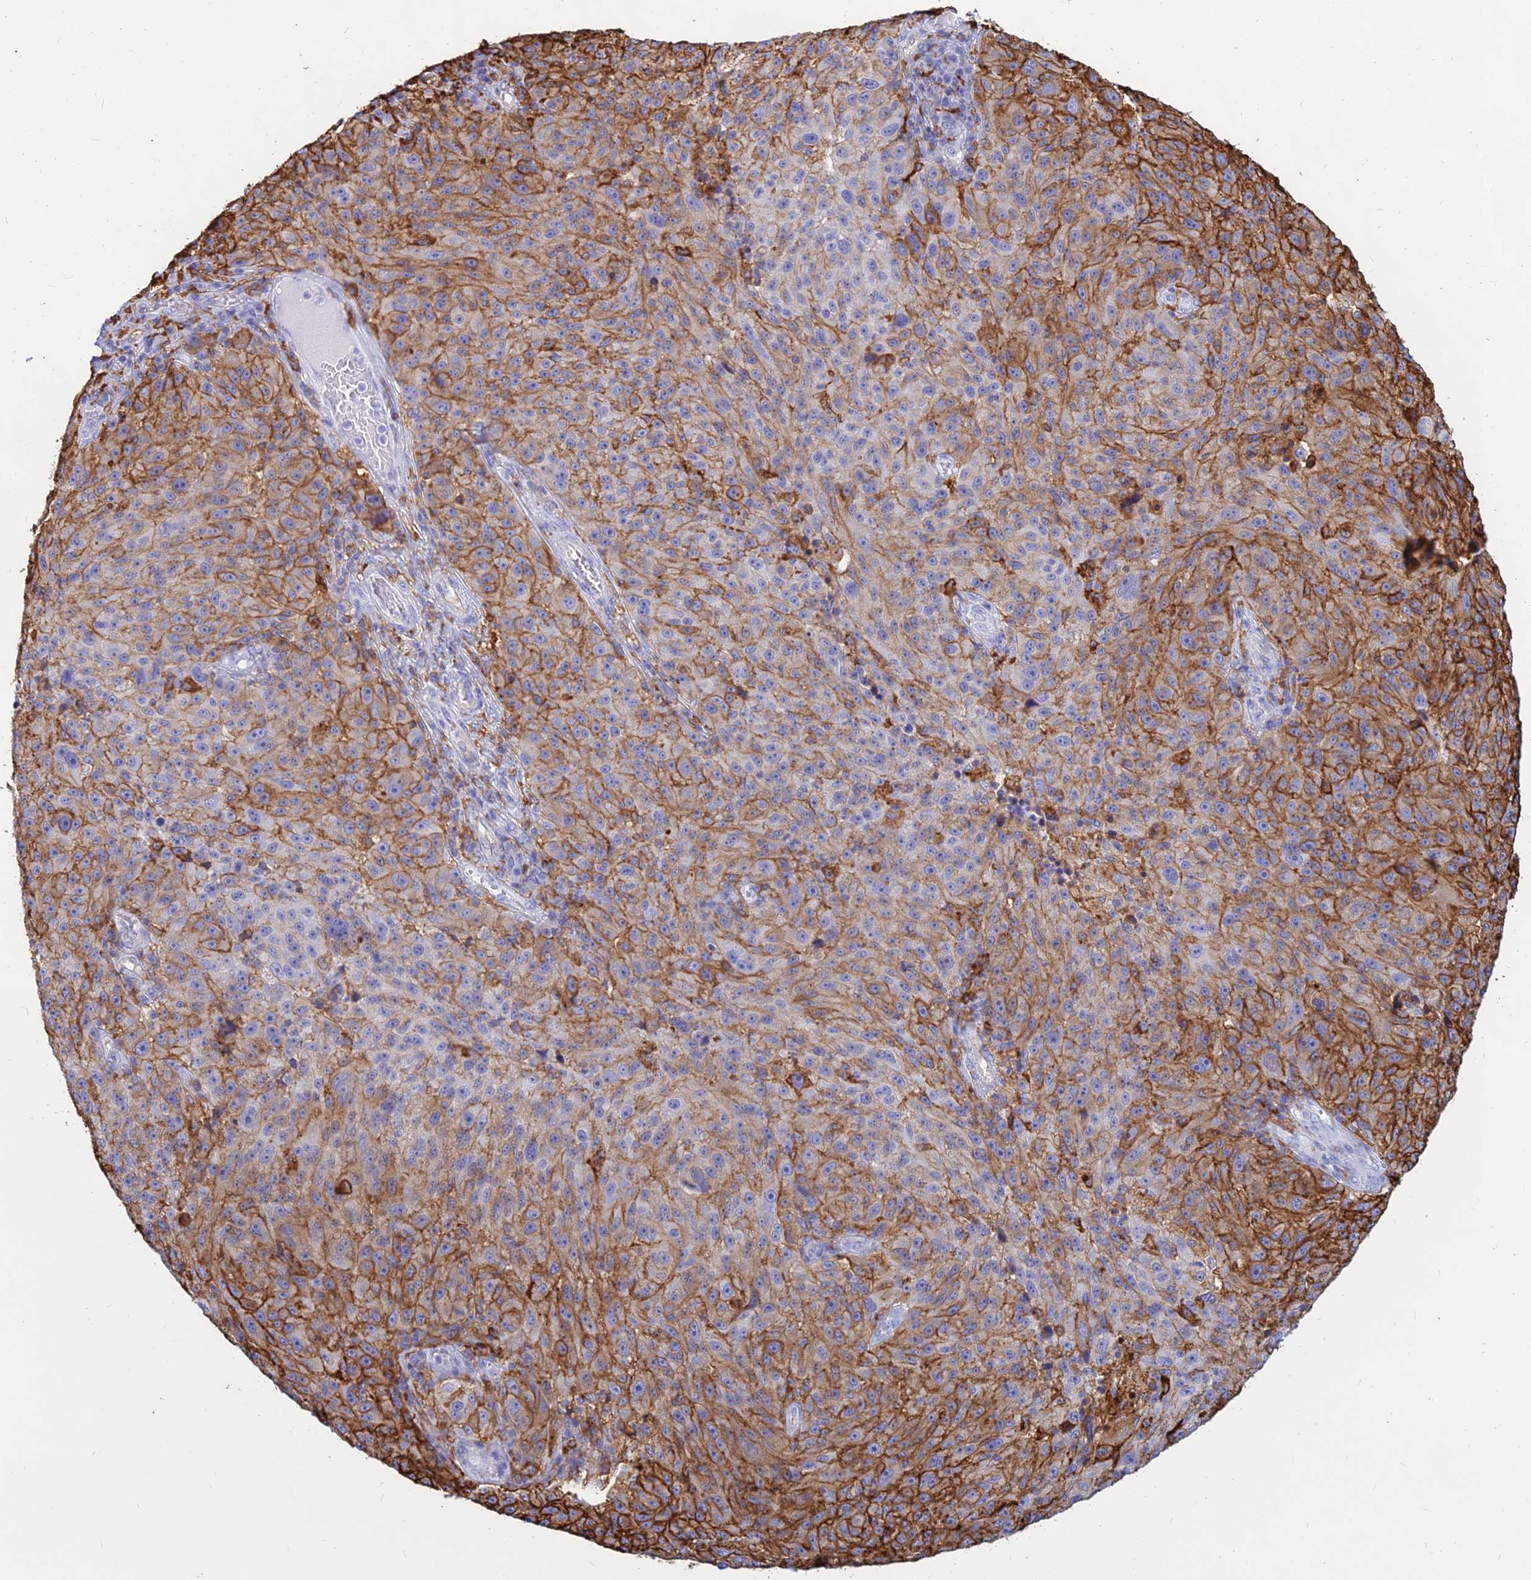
{"staining": {"intensity": "moderate", "quantity": ">75%", "location": "cytoplasmic/membranous"}, "tissue": "melanoma", "cell_type": "Tumor cells", "image_type": "cancer", "snomed": [{"axis": "morphology", "description": "Malignant melanoma, NOS"}, {"axis": "topography", "description": "Skin"}], "caption": "High-magnification brightfield microscopy of melanoma stained with DAB (3,3'-diaminobenzidine) (brown) and counterstained with hematoxylin (blue). tumor cells exhibit moderate cytoplasmic/membranous staining is seen in approximately>75% of cells.", "gene": "HLA-DRB1", "patient": {"sex": "male", "age": 53}}